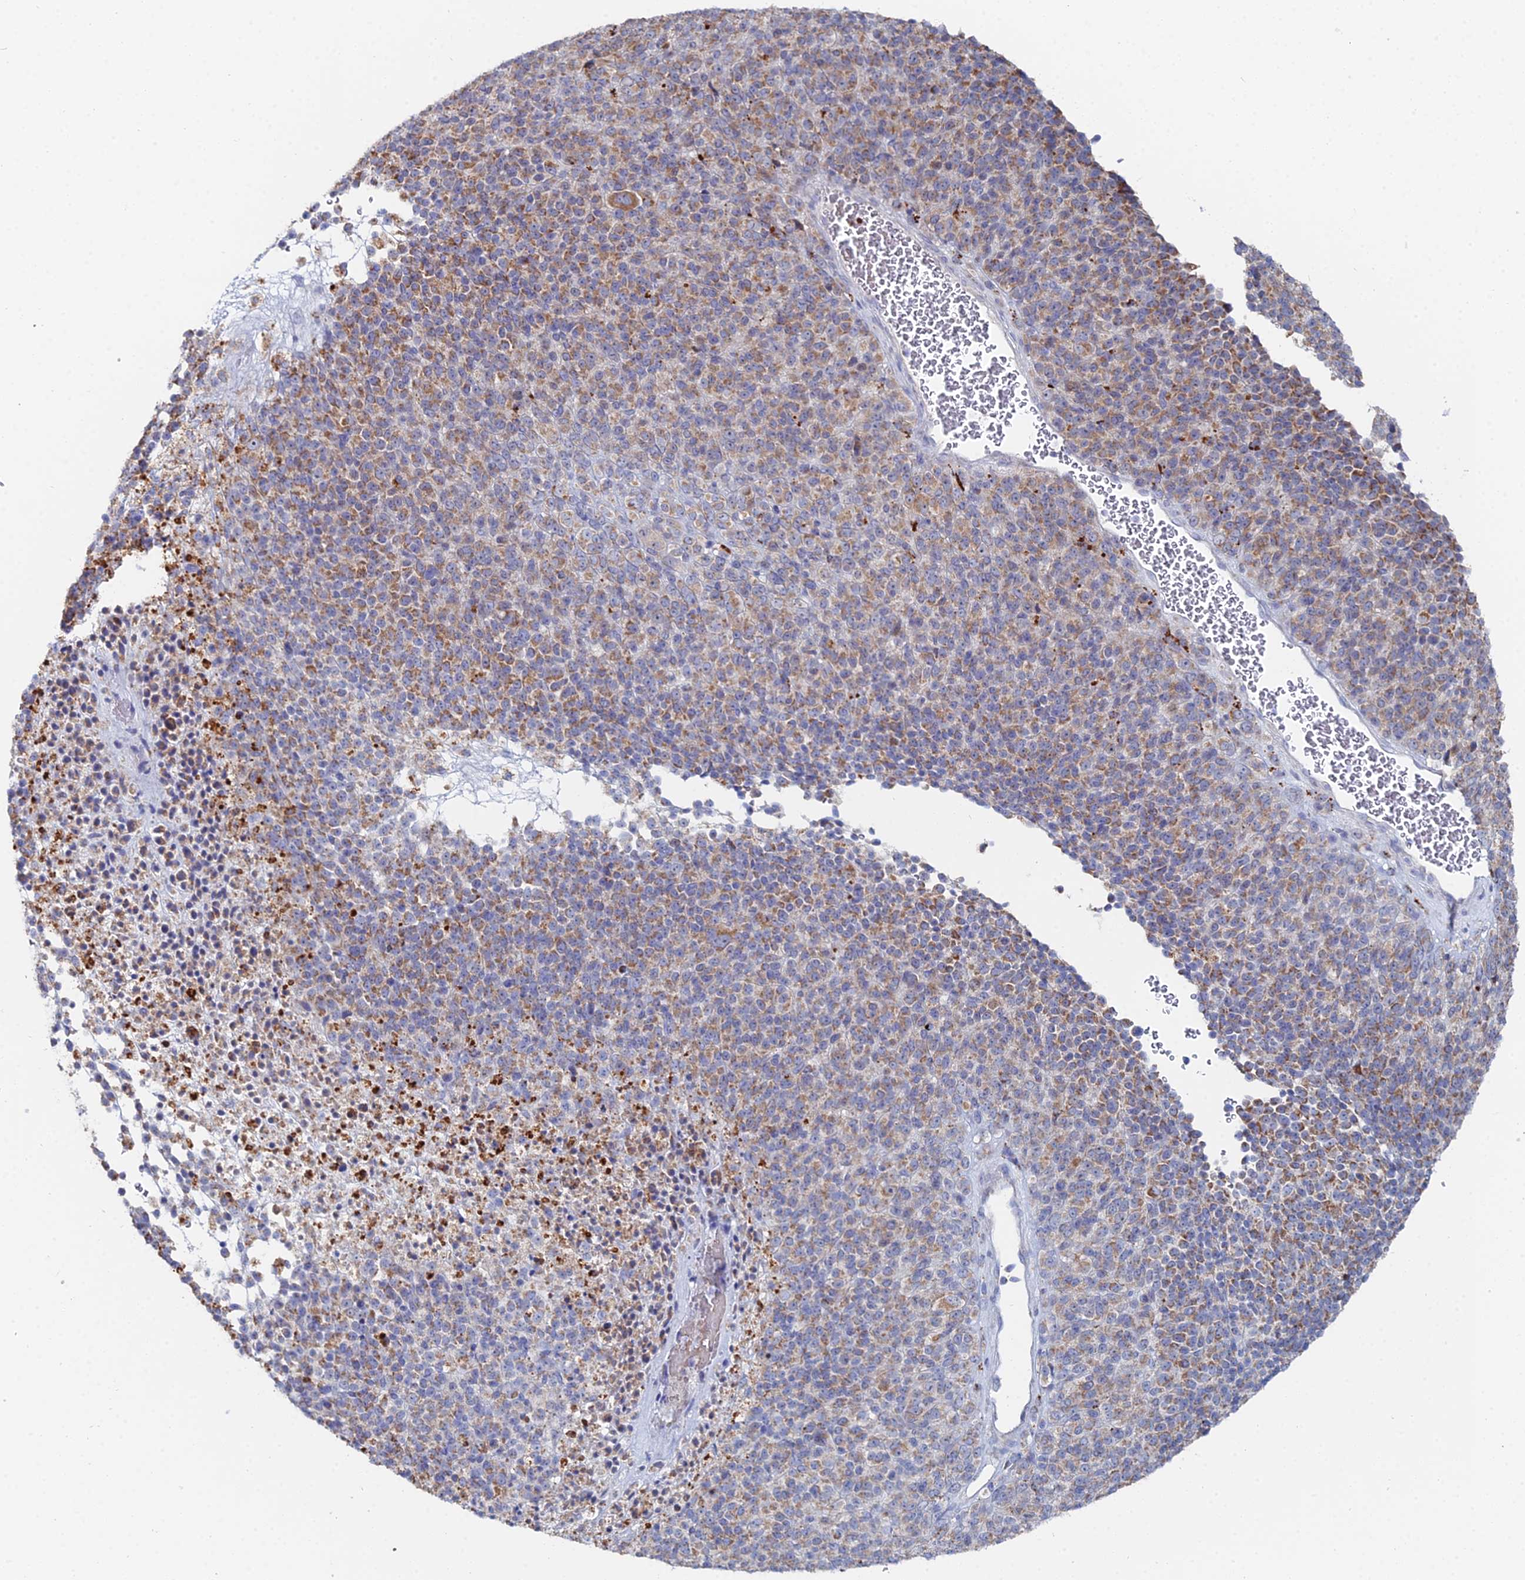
{"staining": {"intensity": "moderate", "quantity": ">75%", "location": "cytoplasmic/membranous"}, "tissue": "melanoma", "cell_type": "Tumor cells", "image_type": "cancer", "snomed": [{"axis": "morphology", "description": "Malignant melanoma, Metastatic site"}, {"axis": "topography", "description": "Brain"}], "caption": "Human melanoma stained with a protein marker shows moderate staining in tumor cells.", "gene": "MPC1", "patient": {"sex": "female", "age": 56}}